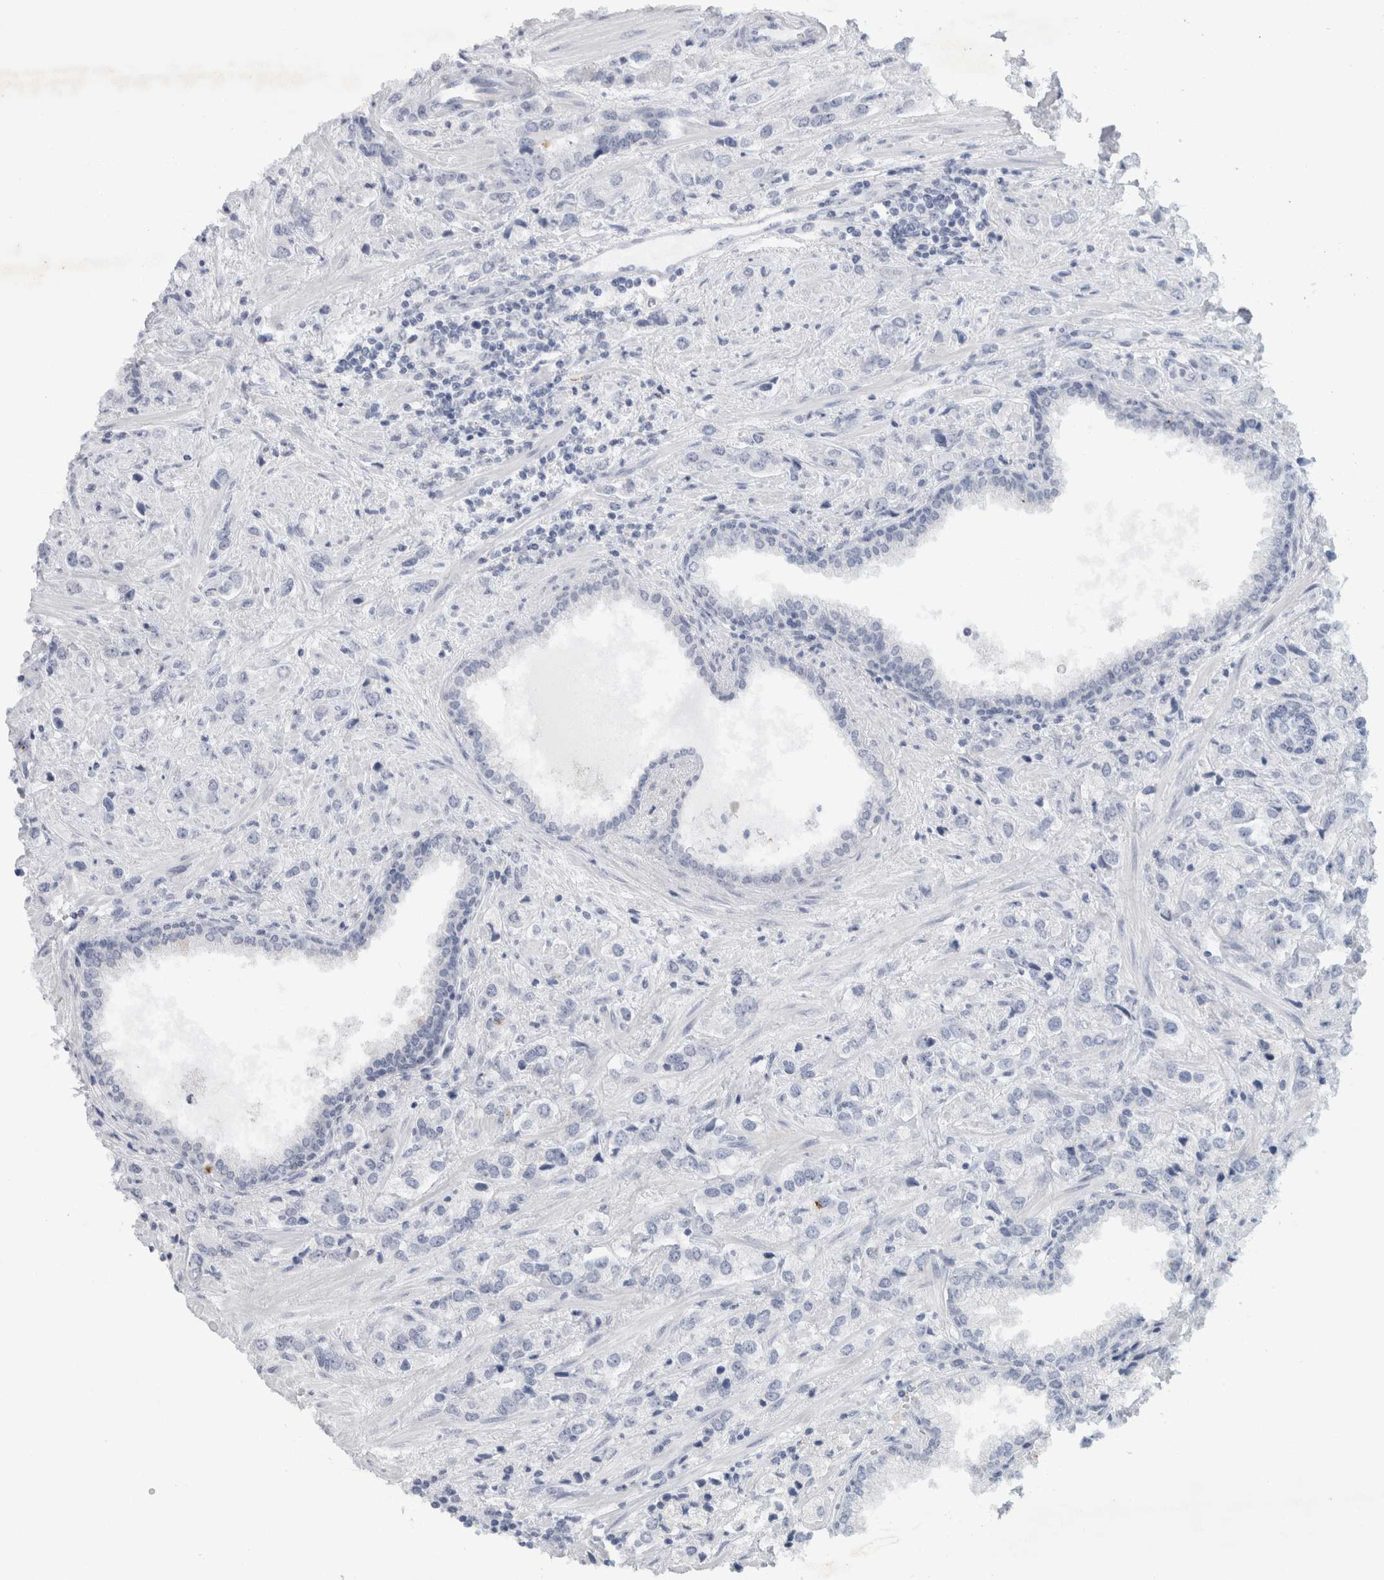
{"staining": {"intensity": "negative", "quantity": "none", "location": "none"}, "tissue": "prostate cancer", "cell_type": "Tumor cells", "image_type": "cancer", "snomed": [{"axis": "morphology", "description": "Adenocarcinoma, High grade"}, {"axis": "topography", "description": "Prostate"}], "caption": "Immunohistochemistry of prostate cancer demonstrates no expression in tumor cells. (DAB (3,3'-diaminobenzidine) IHC with hematoxylin counter stain).", "gene": "NIPA1", "patient": {"sex": "male", "age": 66}}